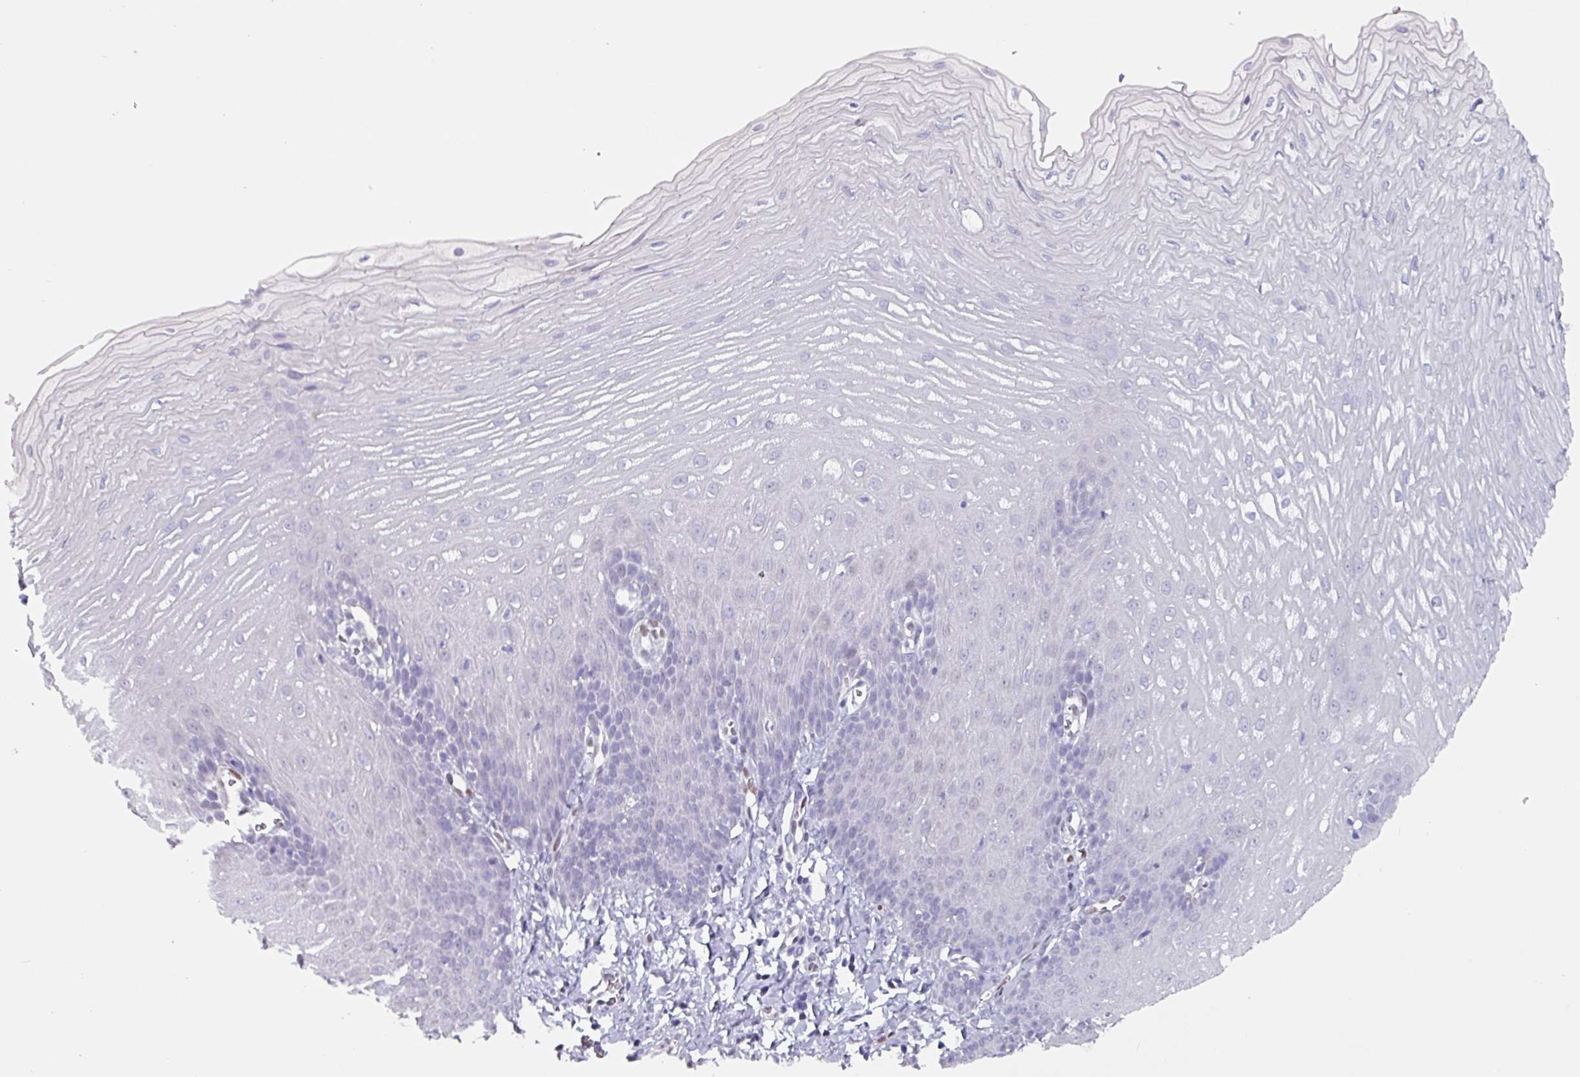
{"staining": {"intensity": "negative", "quantity": "none", "location": "none"}, "tissue": "esophagus", "cell_type": "Squamous epithelial cells", "image_type": "normal", "snomed": [{"axis": "morphology", "description": "Normal tissue, NOS"}, {"axis": "topography", "description": "Esophagus"}], "caption": "An immunohistochemistry (IHC) image of benign esophagus is shown. There is no staining in squamous epithelial cells of esophagus. (DAB (3,3'-diaminobenzidine) immunohistochemistry (IHC) visualized using brightfield microscopy, high magnification).", "gene": "ZNF816", "patient": {"sex": "male", "age": 70}}